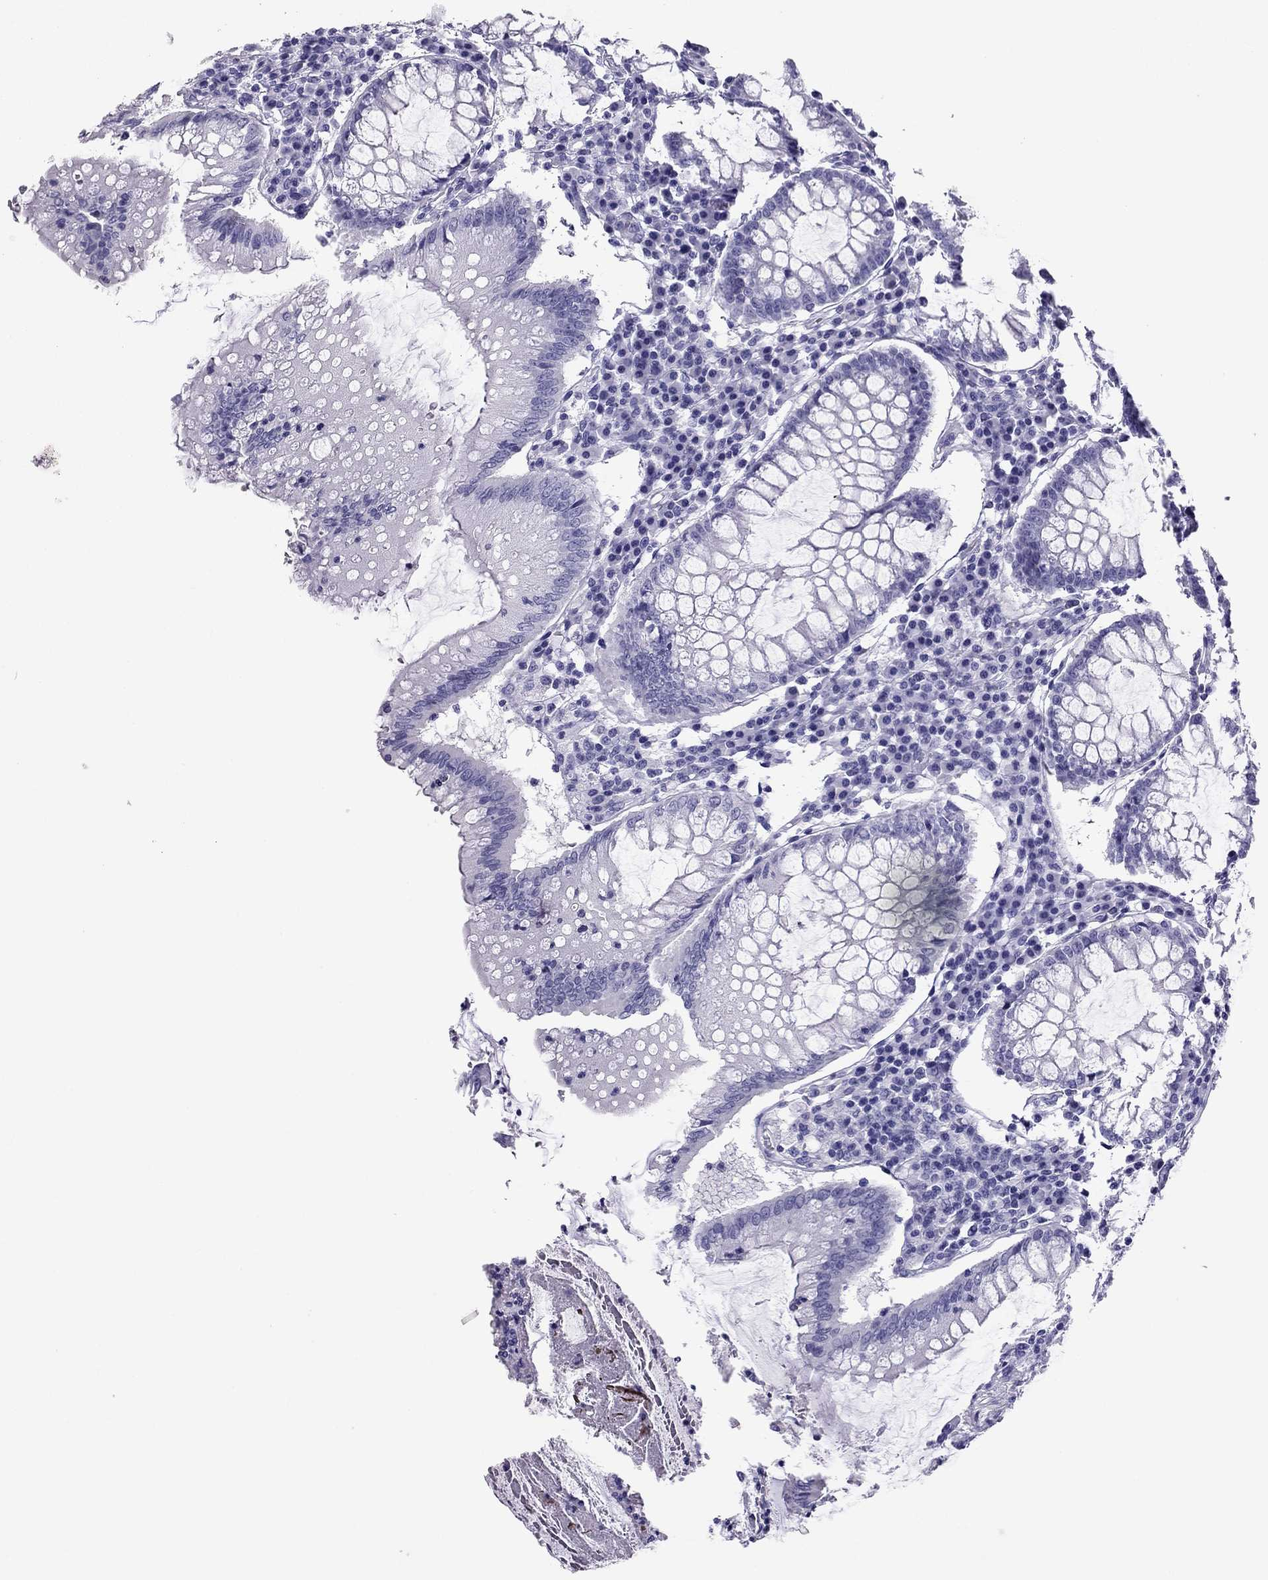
{"staining": {"intensity": "negative", "quantity": "none", "location": "none"}, "tissue": "colorectal cancer", "cell_type": "Tumor cells", "image_type": "cancer", "snomed": [{"axis": "morphology", "description": "Adenocarcinoma, NOS"}, {"axis": "topography", "description": "Colon"}], "caption": "Colorectal cancer (adenocarcinoma) stained for a protein using immunohistochemistry reveals no positivity tumor cells.", "gene": "PDE6A", "patient": {"sex": "female", "age": 70}}